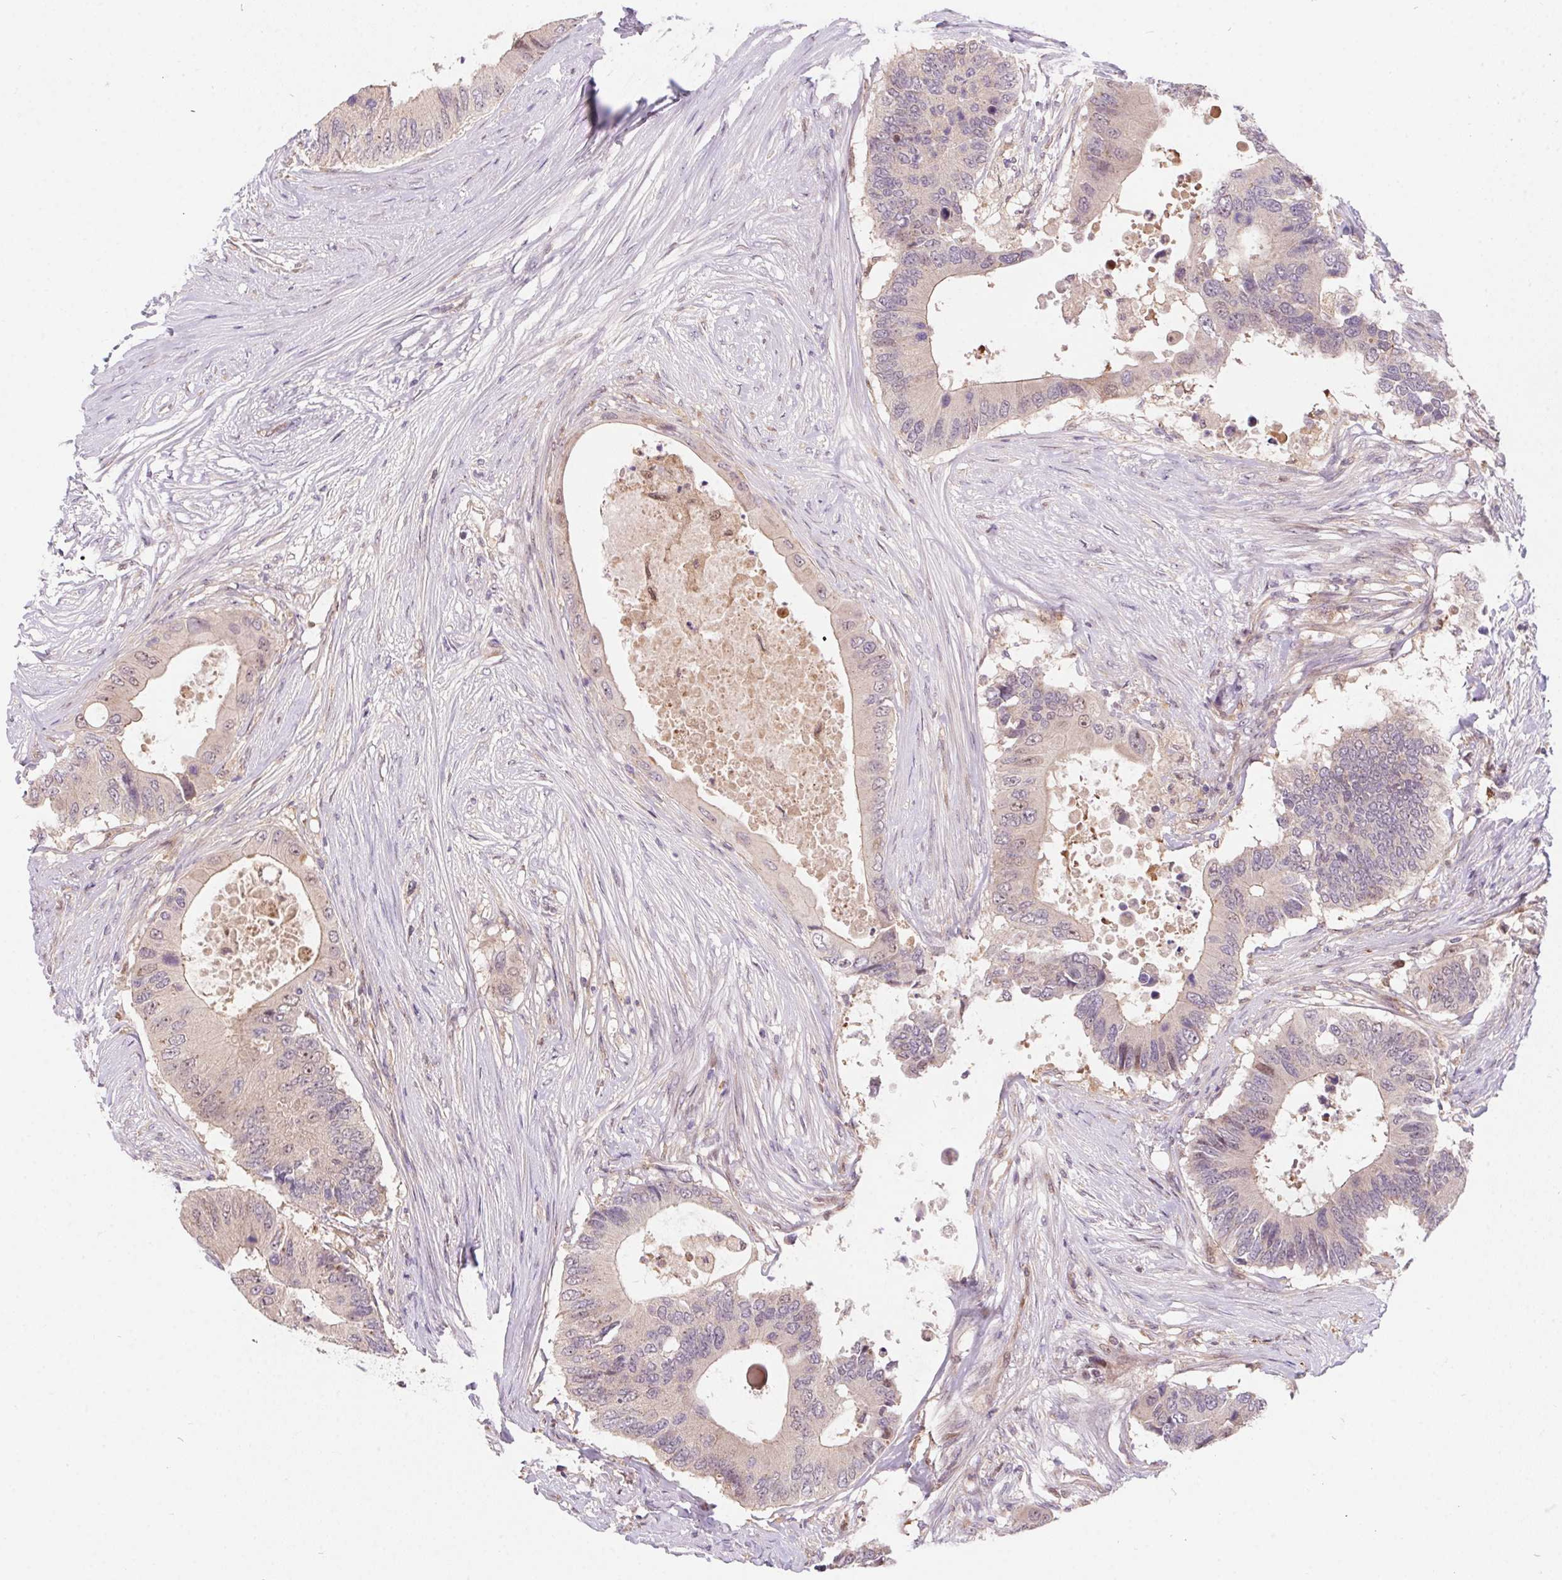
{"staining": {"intensity": "negative", "quantity": "none", "location": "none"}, "tissue": "colorectal cancer", "cell_type": "Tumor cells", "image_type": "cancer", "snomed": [{"axis": "morphology", "description": "Adenocarcinoma, NOS"}, {"axis": "topography", "description": "Colon"}], "caption": "Histopathology image shows no significant protein expression in tumor cells of colorectal adenocarcinoma.", "gene": "NUDT16", "patient": {"sex": "male", "age": 71}}